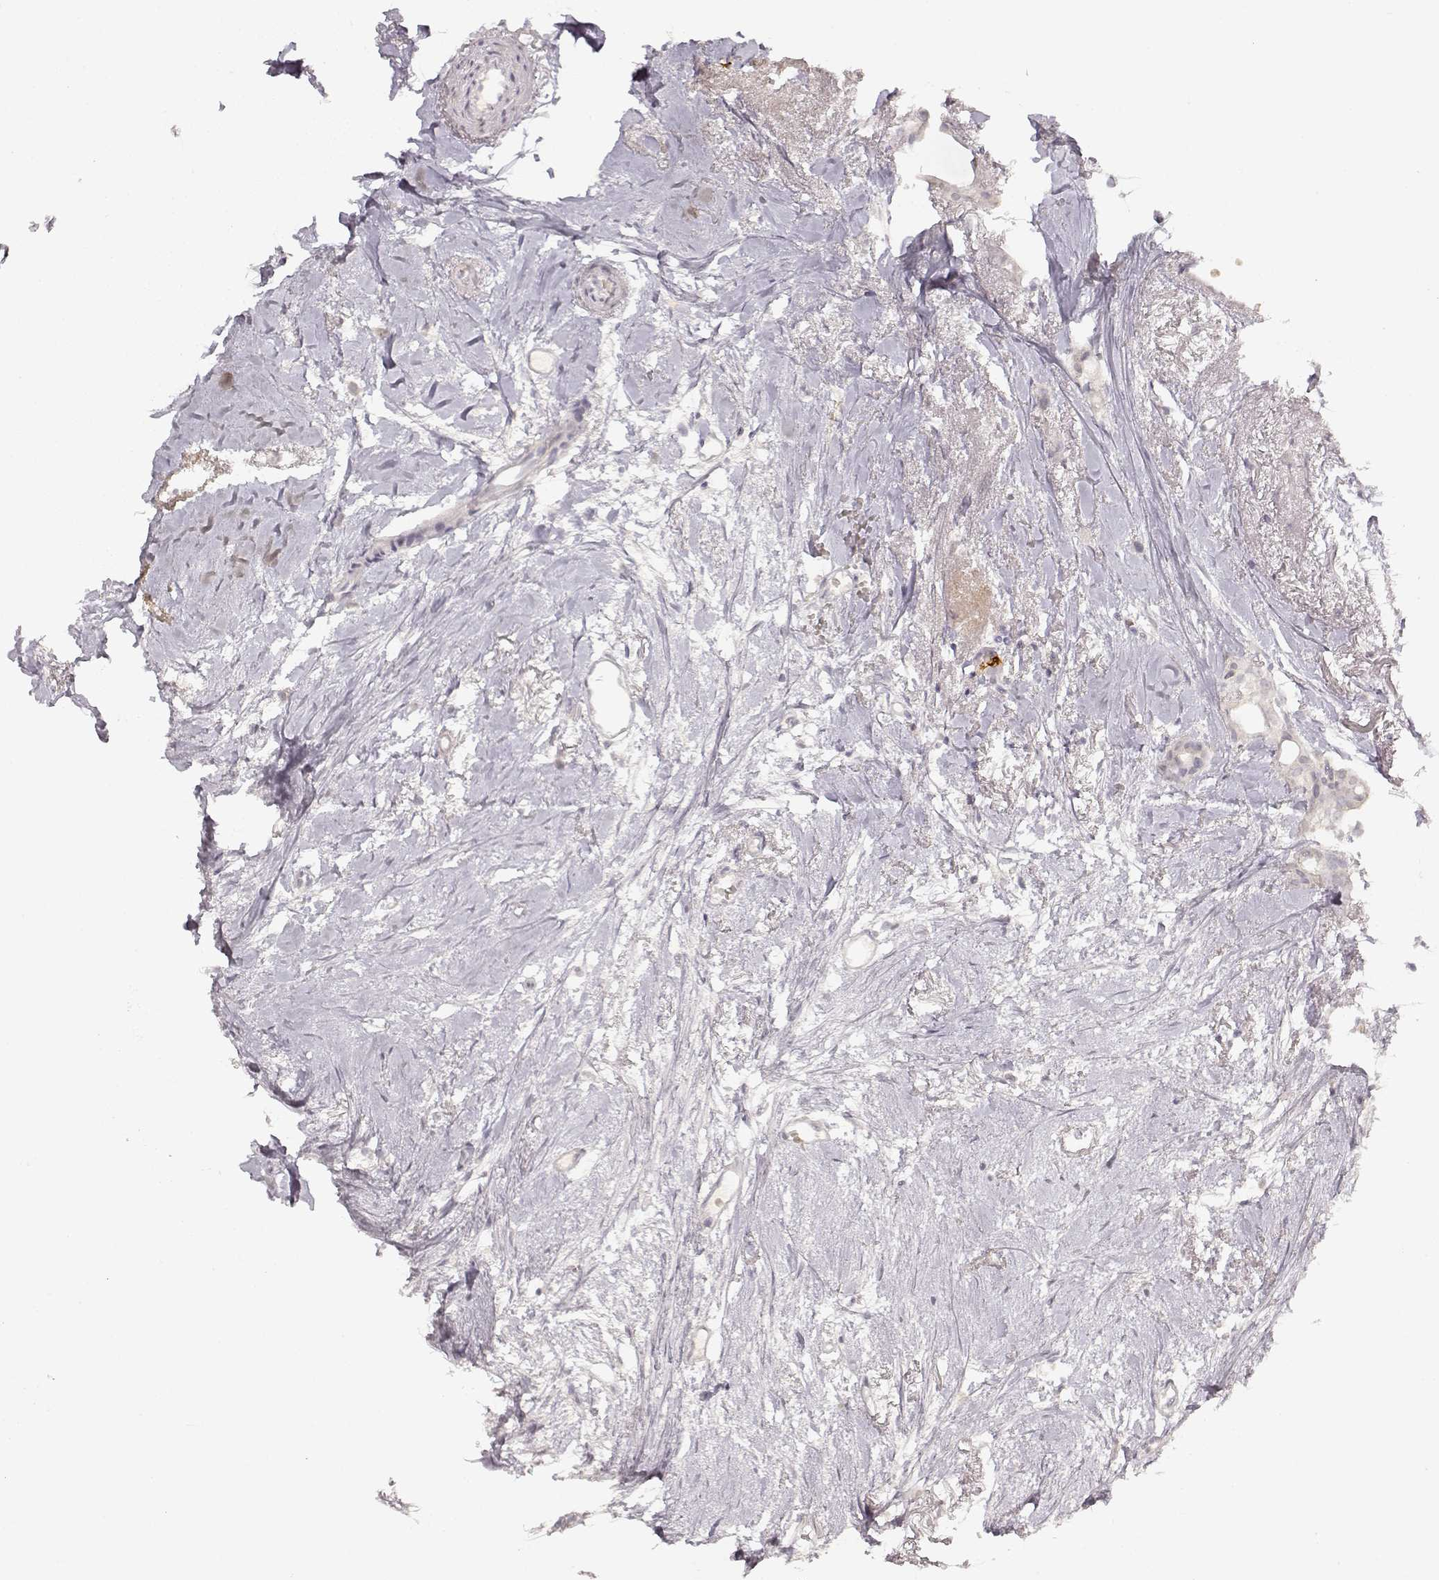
{"staining": {"intensity": "negative", "quantity": "none", "location": "none"}, "tissue": "breast cancer", "cell_type": "Tumor cells", "image_type": "cancer", "snomed": [{"axis": "morphology", "description": "Duct carcinoma"}, {"axis": "topography", "description": "Breast"}], "caption": "DAB immunohistochemical staining of human breast invasive ductal carcinoma displays no significant expression in tumor cells.", "gene": "LAMC2", "patient": {"sex": "female", "age": 40}}